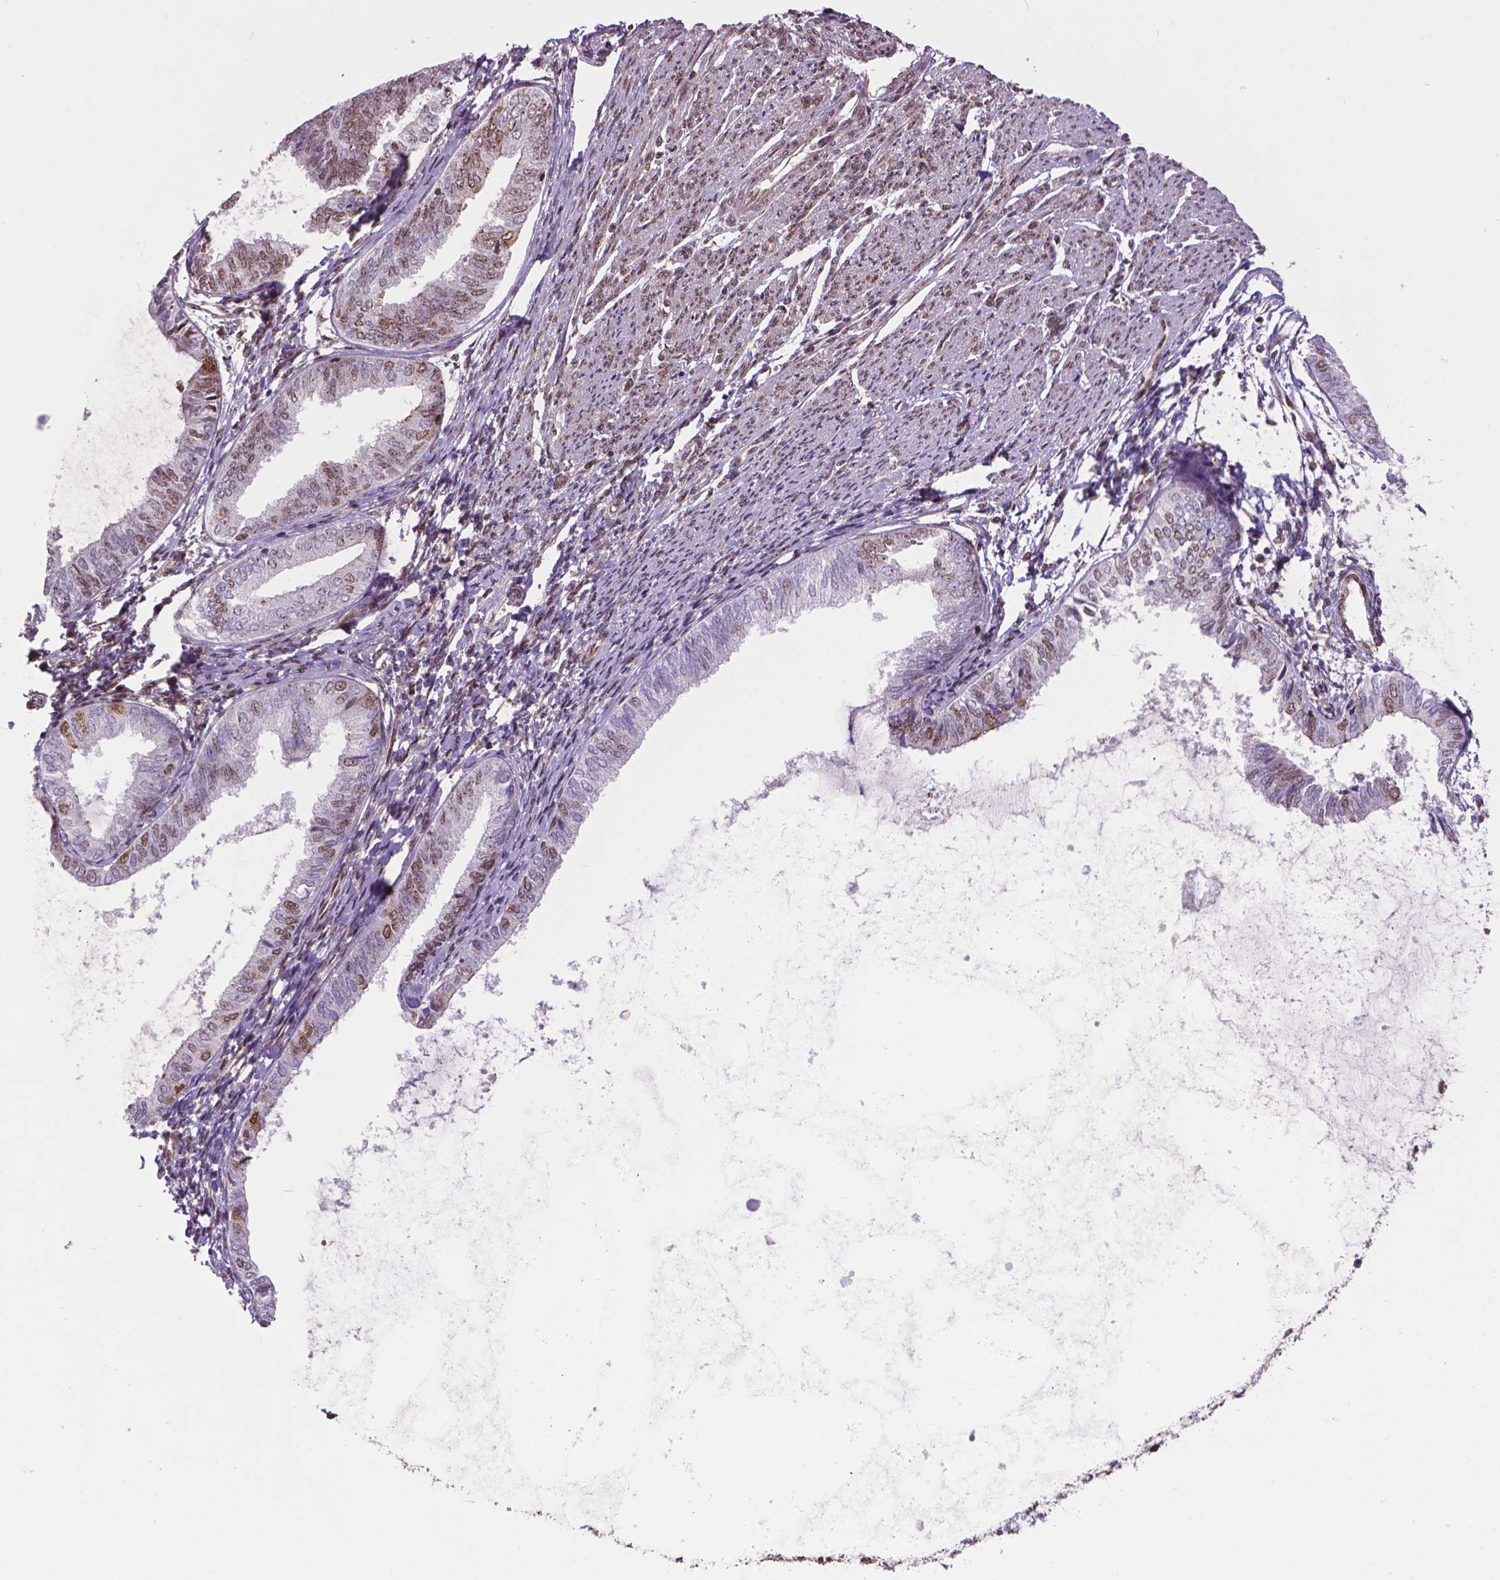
{"staining": {"intensity": "moderate", "quantity": "<25%", "location": "nuclear"}, "tissue": "endometrial cancer", "cell_type": "Tumor cells", "image_type": "cancer", "snomed": [{"axis": "morphology", "description": "Adenocarcinoma, NOS"}, {"axis": "topography", "description": "Endometrium"}], "caption": "Endometrial adenocarcinoma stained for a protein (brown) exhibits moderate nuclear positive positivity in approximately <25% of tumor cells.", "gene": "CSNK2A1", "patient": {"sex": "female", "age": 68}}